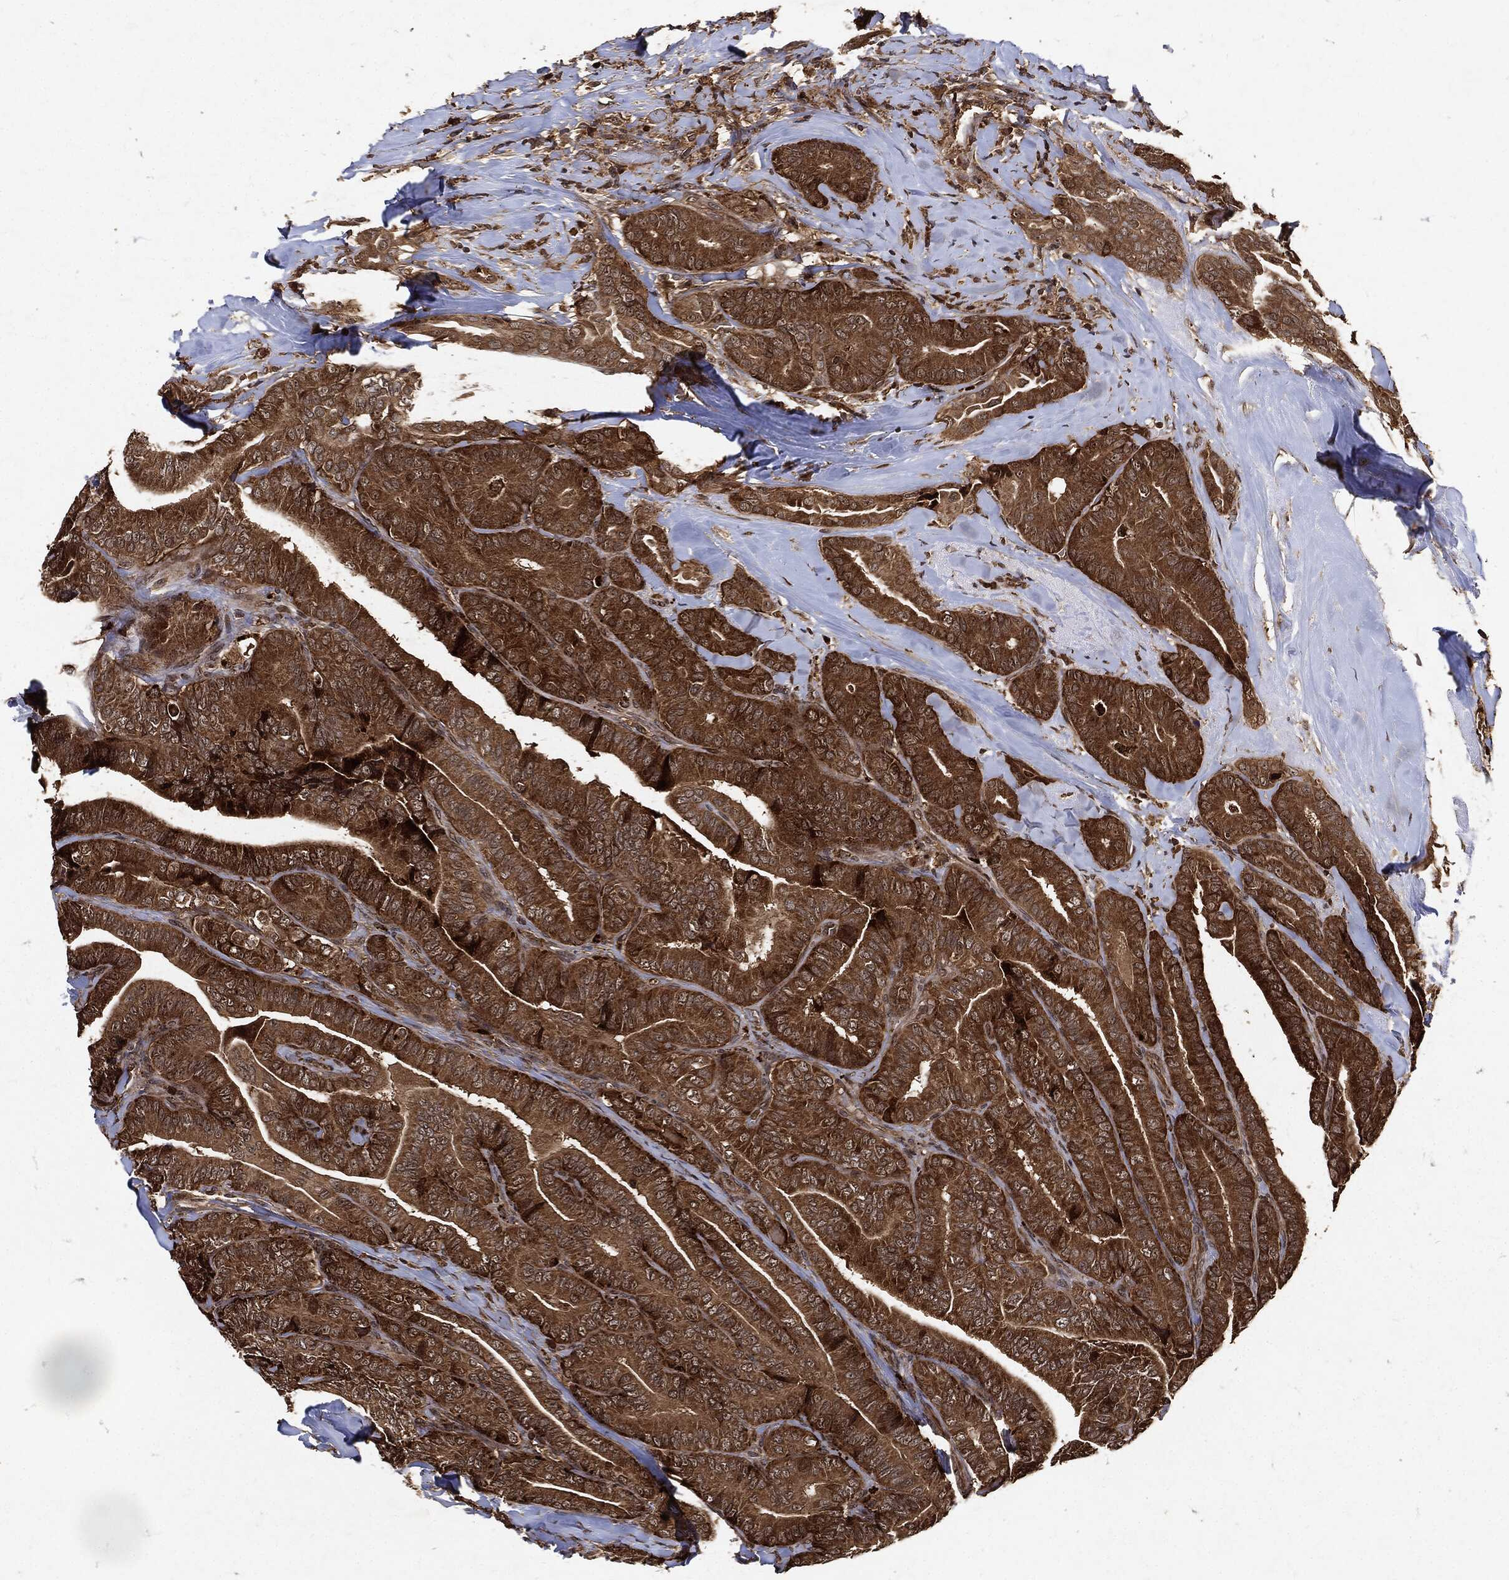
{"staining": {"intensity": "strong", "quantity": ">75%", "location": "cytoplasmic/membranous"}, "tissue": "thyroid cancer", "cell_type": "Tumor cells", "image_type": "cancer", "snomed": [{"axis": "morphology", "description": "Papillary adenocarcinoma, NOS"}, {"axis": "topography", "description": "Thyroid gland"}], "caption": "Thyroid papillary adenocarcinoma stained with IHC displays strong cytoplasmic/membranous expression in about >75% of tumor cells.", "gene": "ZNF226", "patient": {"sex": "male", "age": 61}}